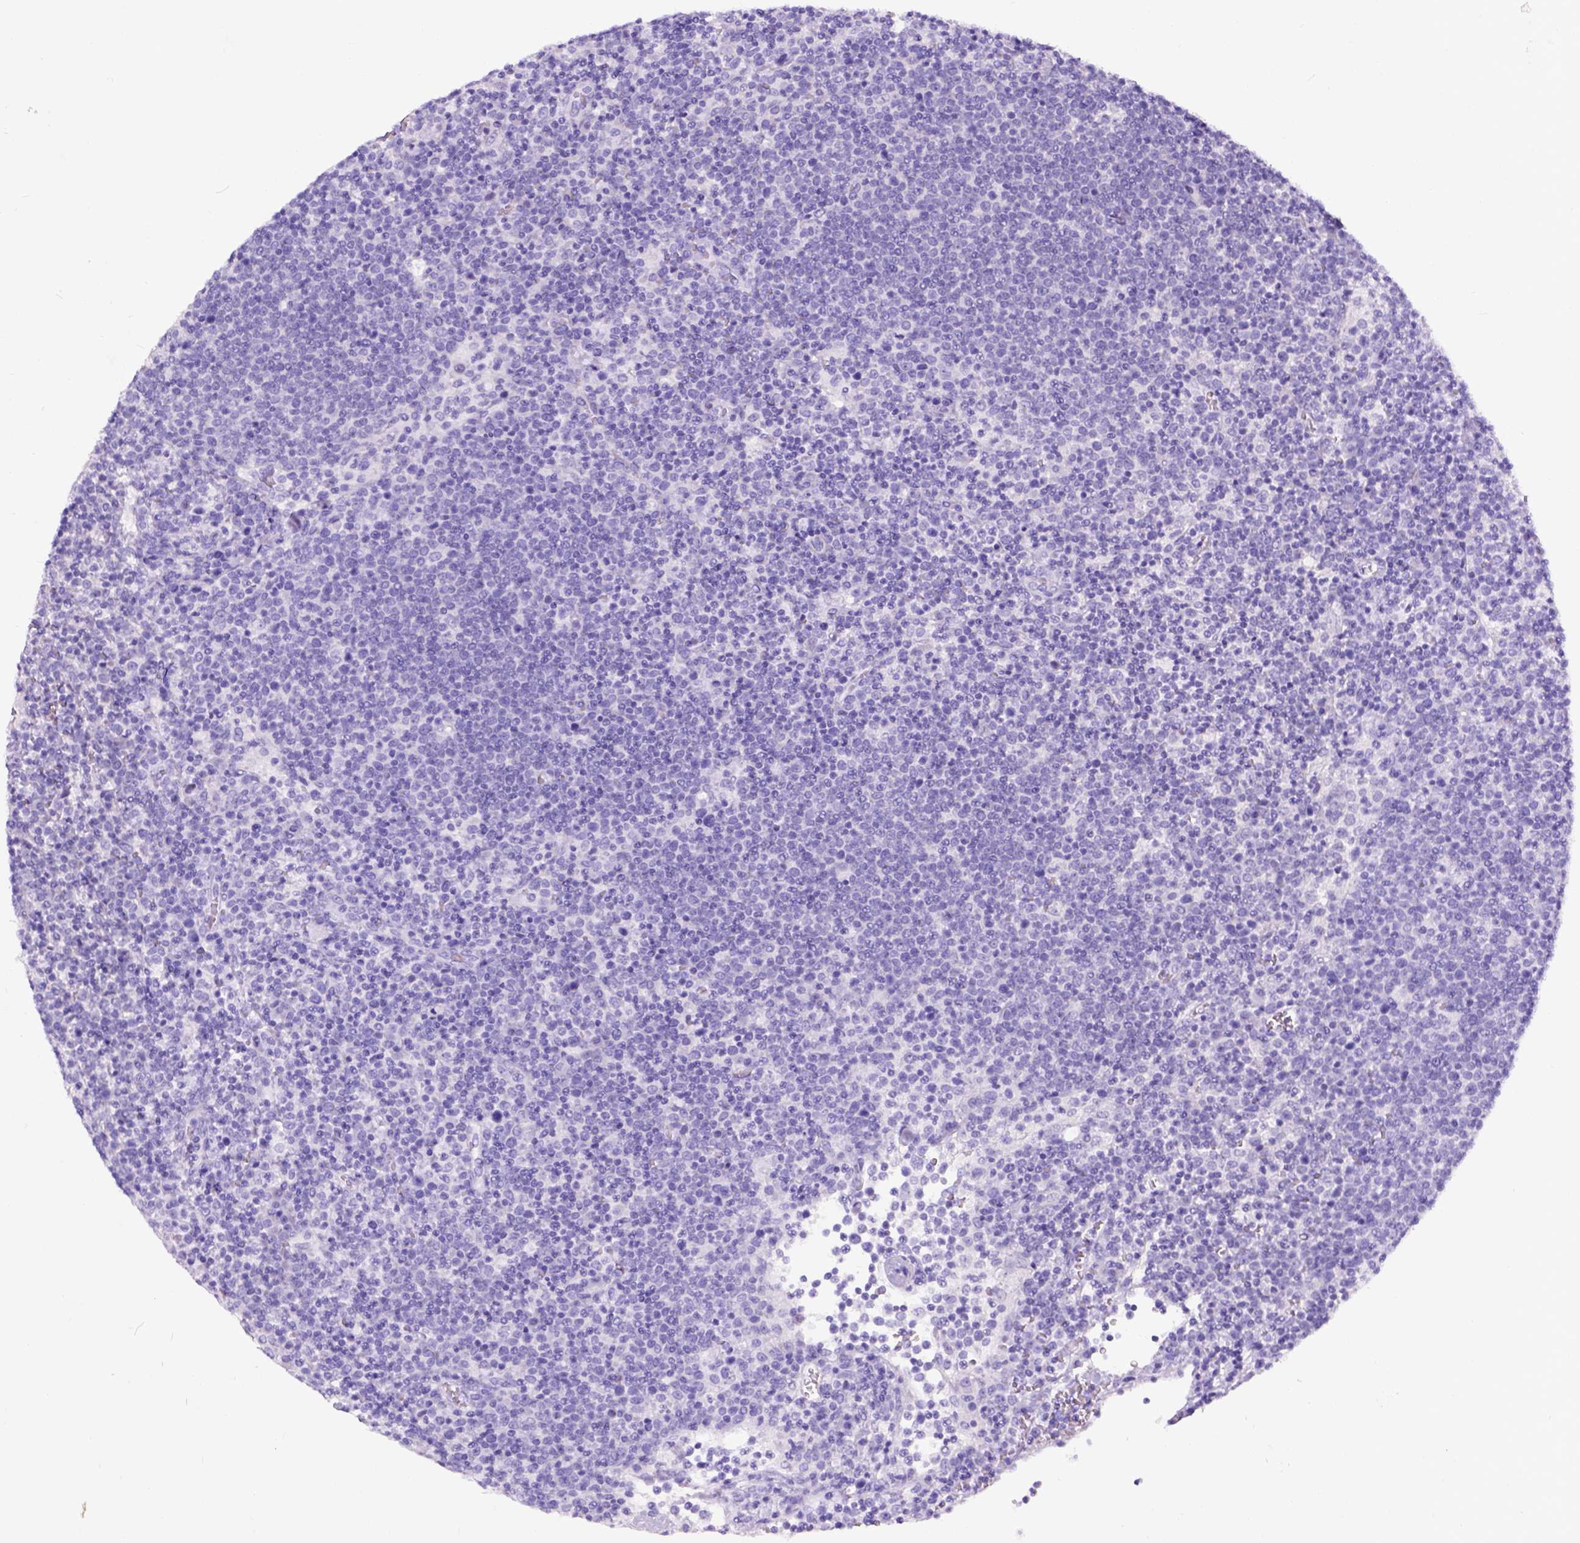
{"staining": {"intensity": "negative", "quantity": "none", "location": "none"}, "tissue": "lymphoma", "cell_type": "Tumor cells", "image_type": "cancer", "snomed": [{"axis": "morphology", "description": "Malignant lymphoma, non-Hodgkin's type, High grade"}, {"axis": "topography", "description": "Lymph node"}], "caption": "This is an immunohistochemistry photomicrograph of human lymphoma. There is no staining in tumor cells.", "gene": "C7orf57", "patient": {"sex": "male", "age": 61}}